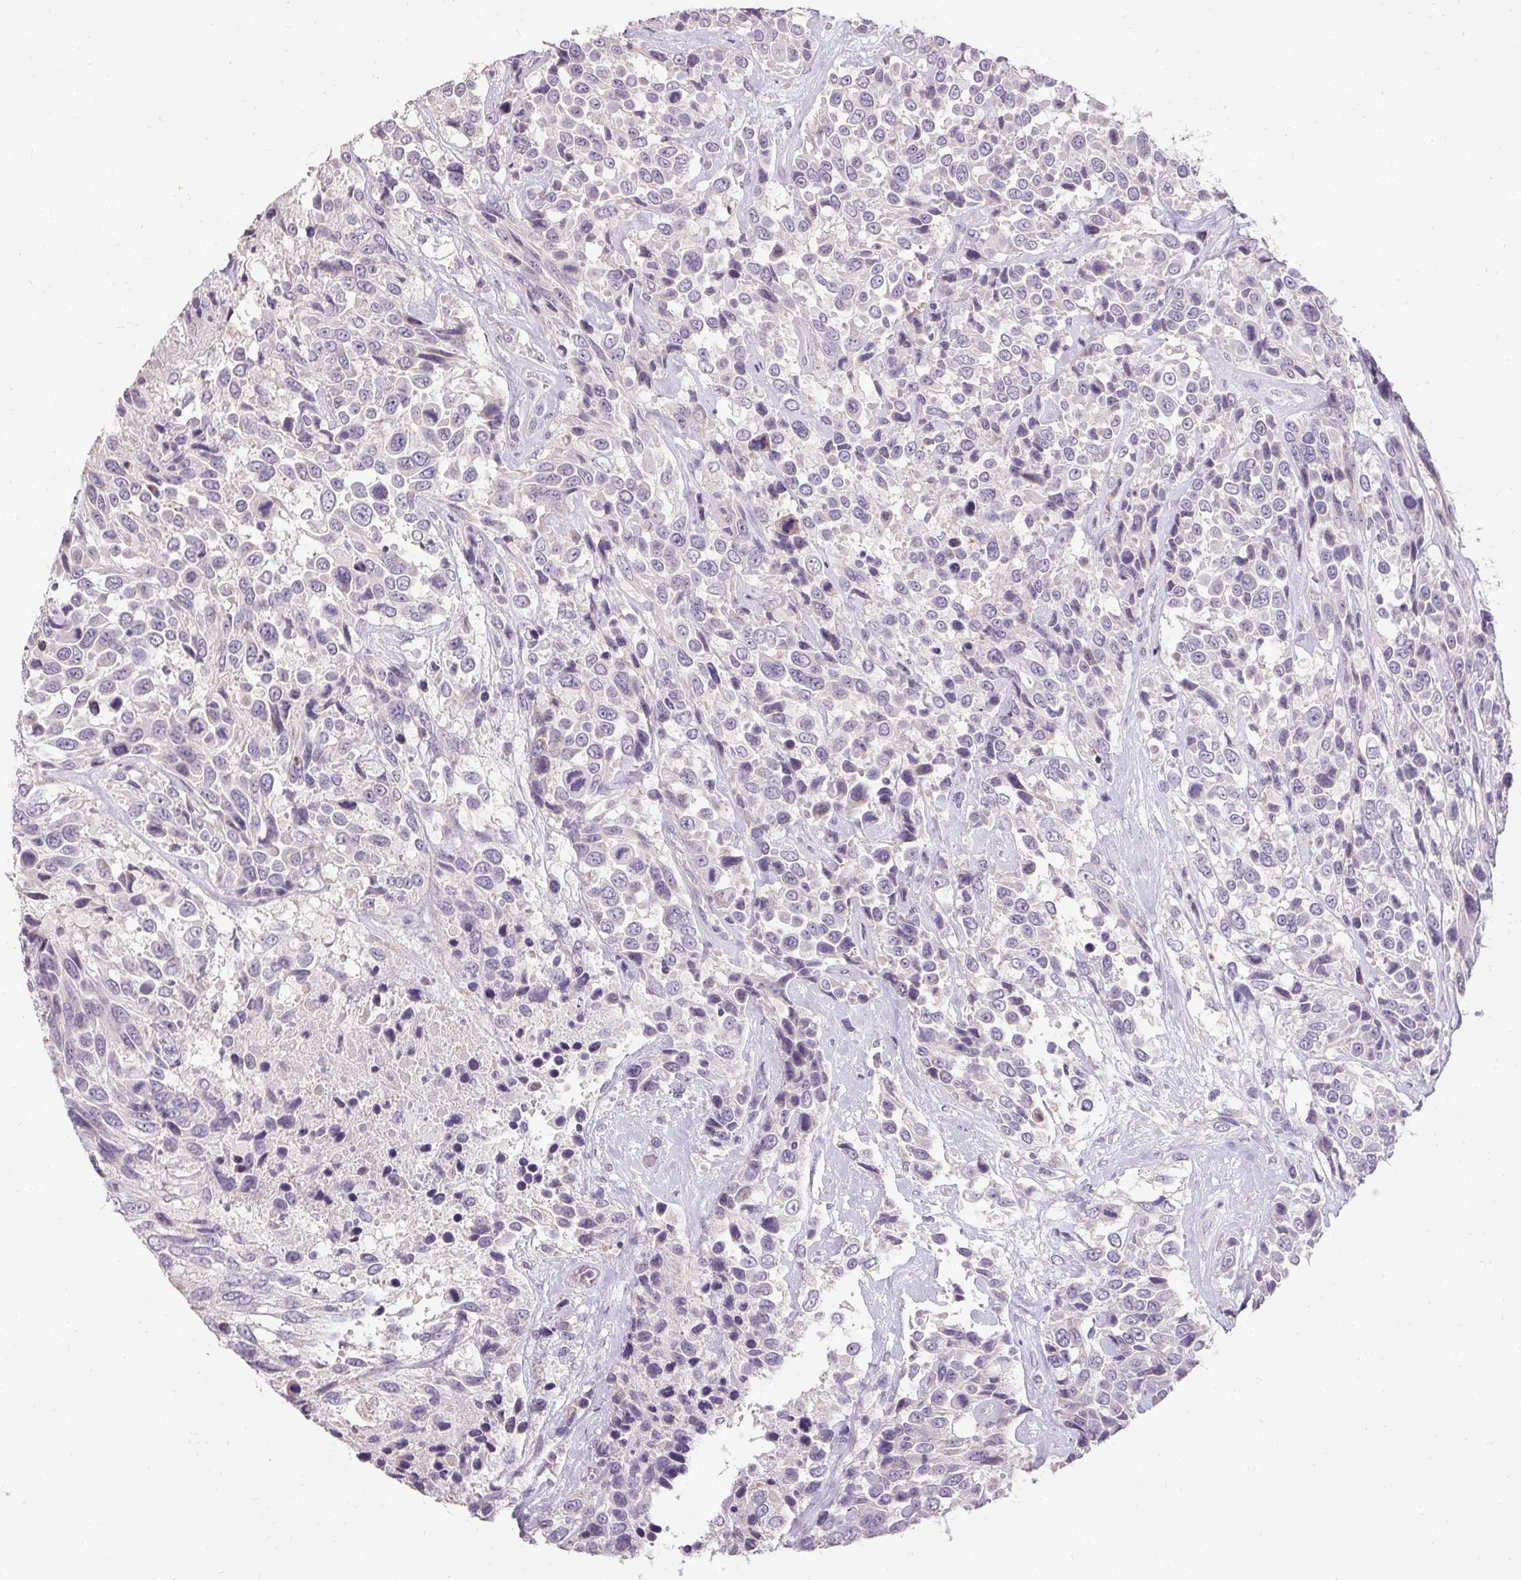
{"staining": {"intensity": "negative", "quantity": "none", "location": "none"}, "tissue": "urothelial cancer", "cell_type": "Tumor cells", "image_type": "cancer", "snomed": [{"axis": "morphology", "description": "Urothelial carcinoma, High grade"}, {"axis": "topography", "description": "Urinary bladder"}], "caption": "There is no significant expression in tumor cells of urothelial cancer.", "gene": "HSD17B3", "patient": {"sex": "female", "age": 70}}